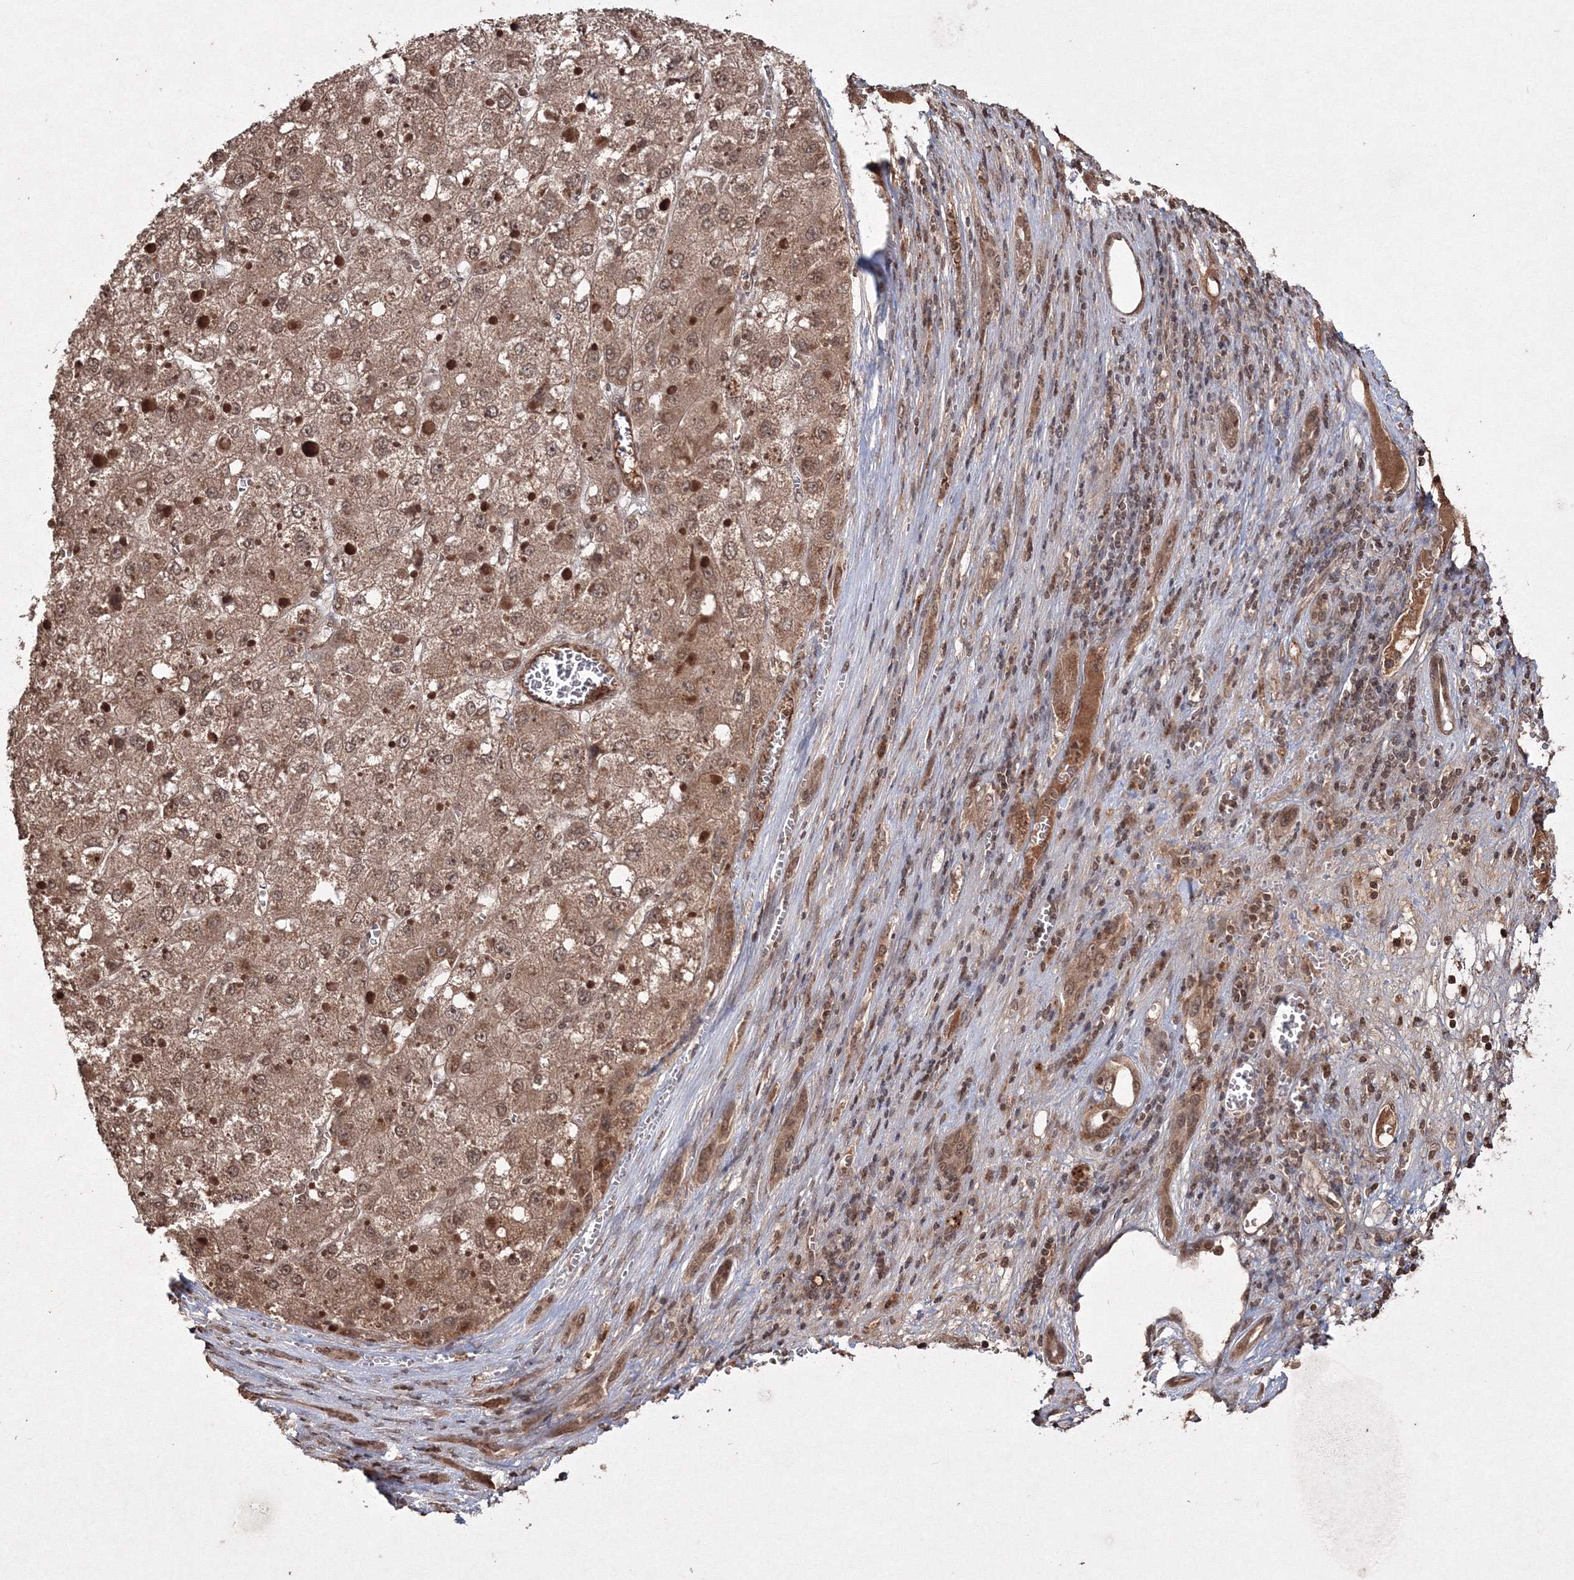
{"staining": {"intensity": "moderate", "quantity": ">75%", "location": "cytoplasmic/membranous,nuclear"}, "tissue": "liver cancer", "cell_type": "Tumor cells", "image_type": "cancer", "snomed": [{"axis": "morphology", "description": "Carcinoma, Hepatocellular, NOS"}, {"axis": "topography", "description": "Liver"}], "caption": "This is an image of immunohistochemistry (IHC) staining of hepatocellular carcinoma (liver), which shows moderate positivity in the cytoplasmic/membranous and nuclear of tumor cells.", "gene": "PEX13", "patient": {"sex": "female", "age": 73}}